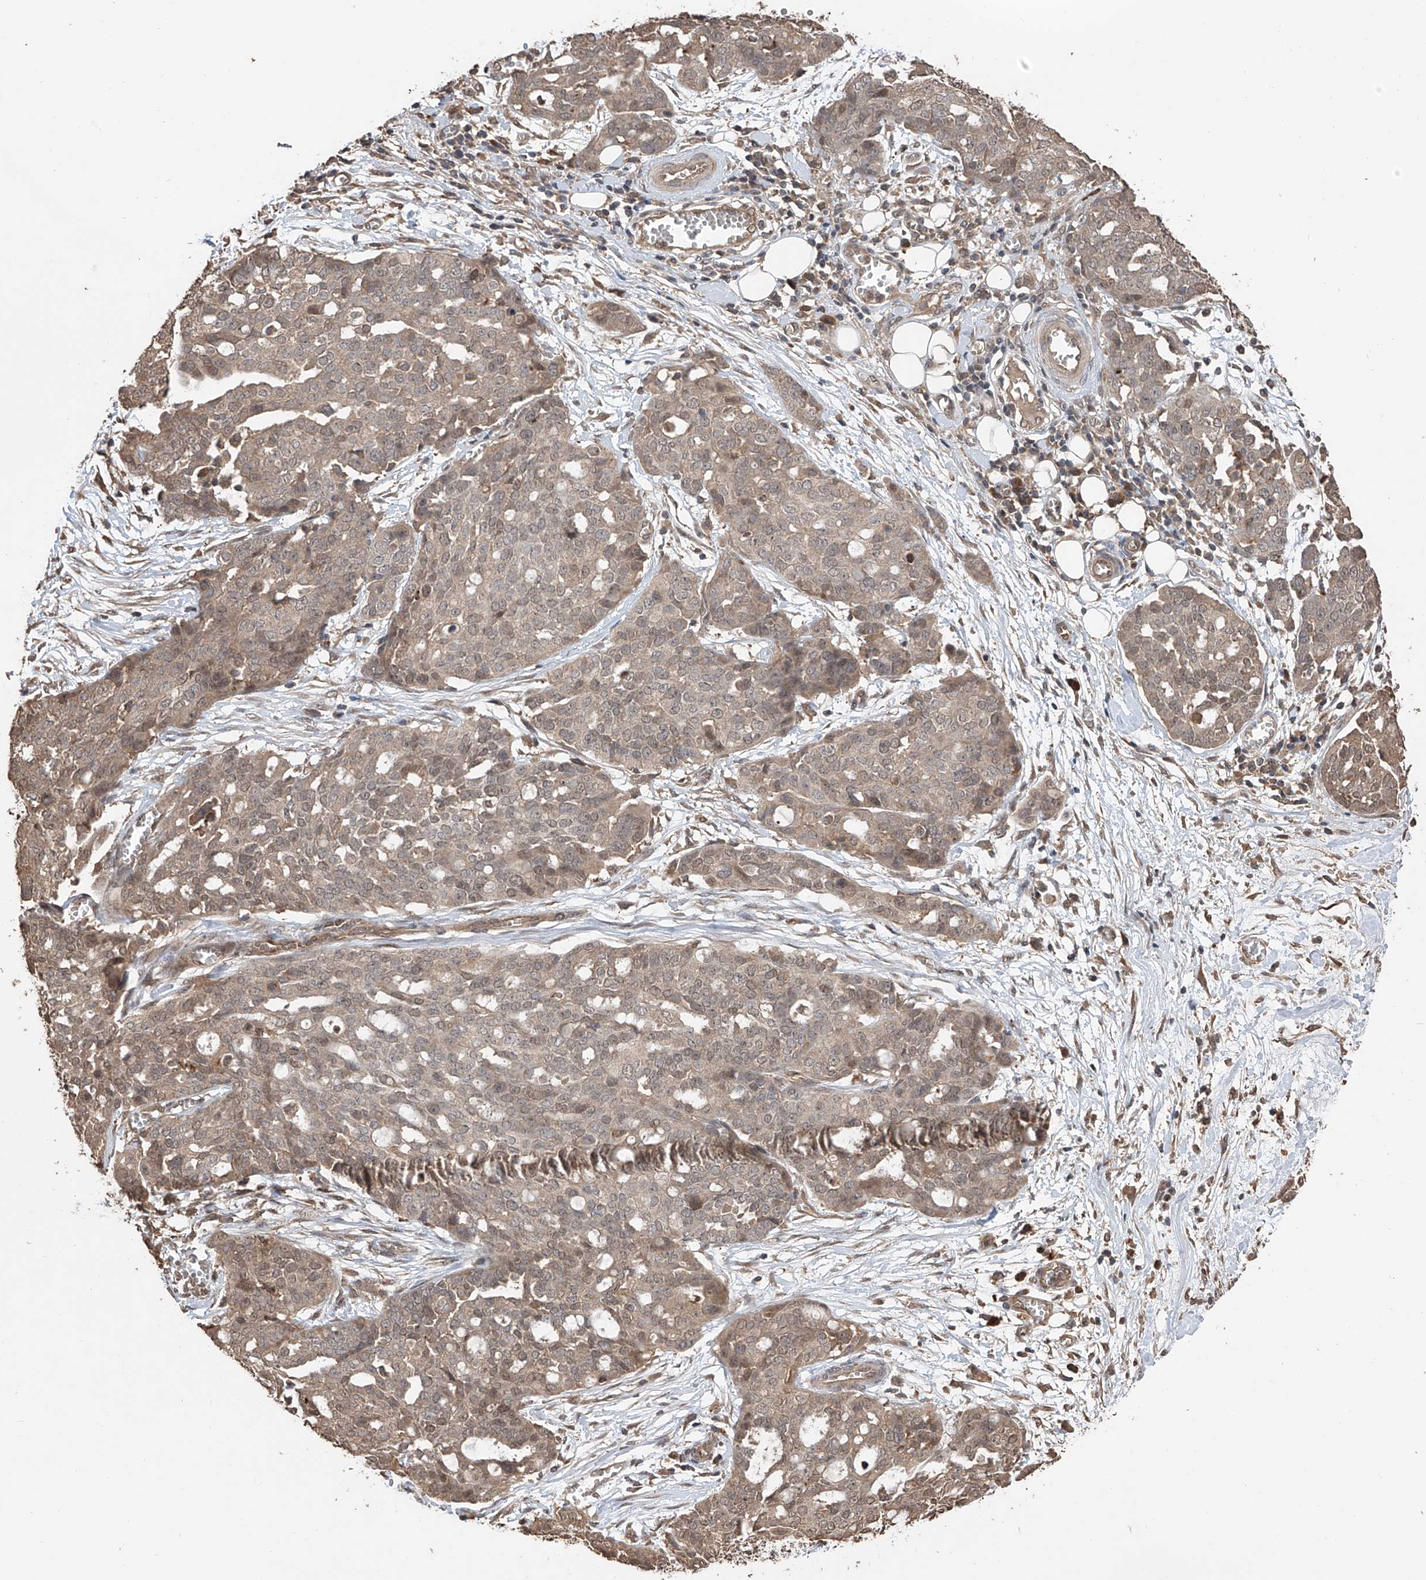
{"staining": {"intensity": "moderate", "quantity": "<25%", "location": "cytoplasmic/membranous,nuclear"}, "tissue": "ovarian cancer", "cell_type": "Tumor cells", "image_type": "cancer", "snomed": [{"axis": "morphology", "description": "Cystadenocarcinoma, serous, NOS"}, {"axis": "topography", "description": "Soft tissue"}, {"axis": "topography", "description": "Ovary"}], "caption": "A high-resolution image shows immunohistochemistry staining of ovarian cancer (serous cystadenocarcinoma), which displays moderate cytoplasmic/membranous and nuclear expression in about <25% of tumor cells. (DAB = brown stain, brightfield microscopy at high magnification).", "gene": "FAM135A", "patient": {"sex": "female", "age": 57}}